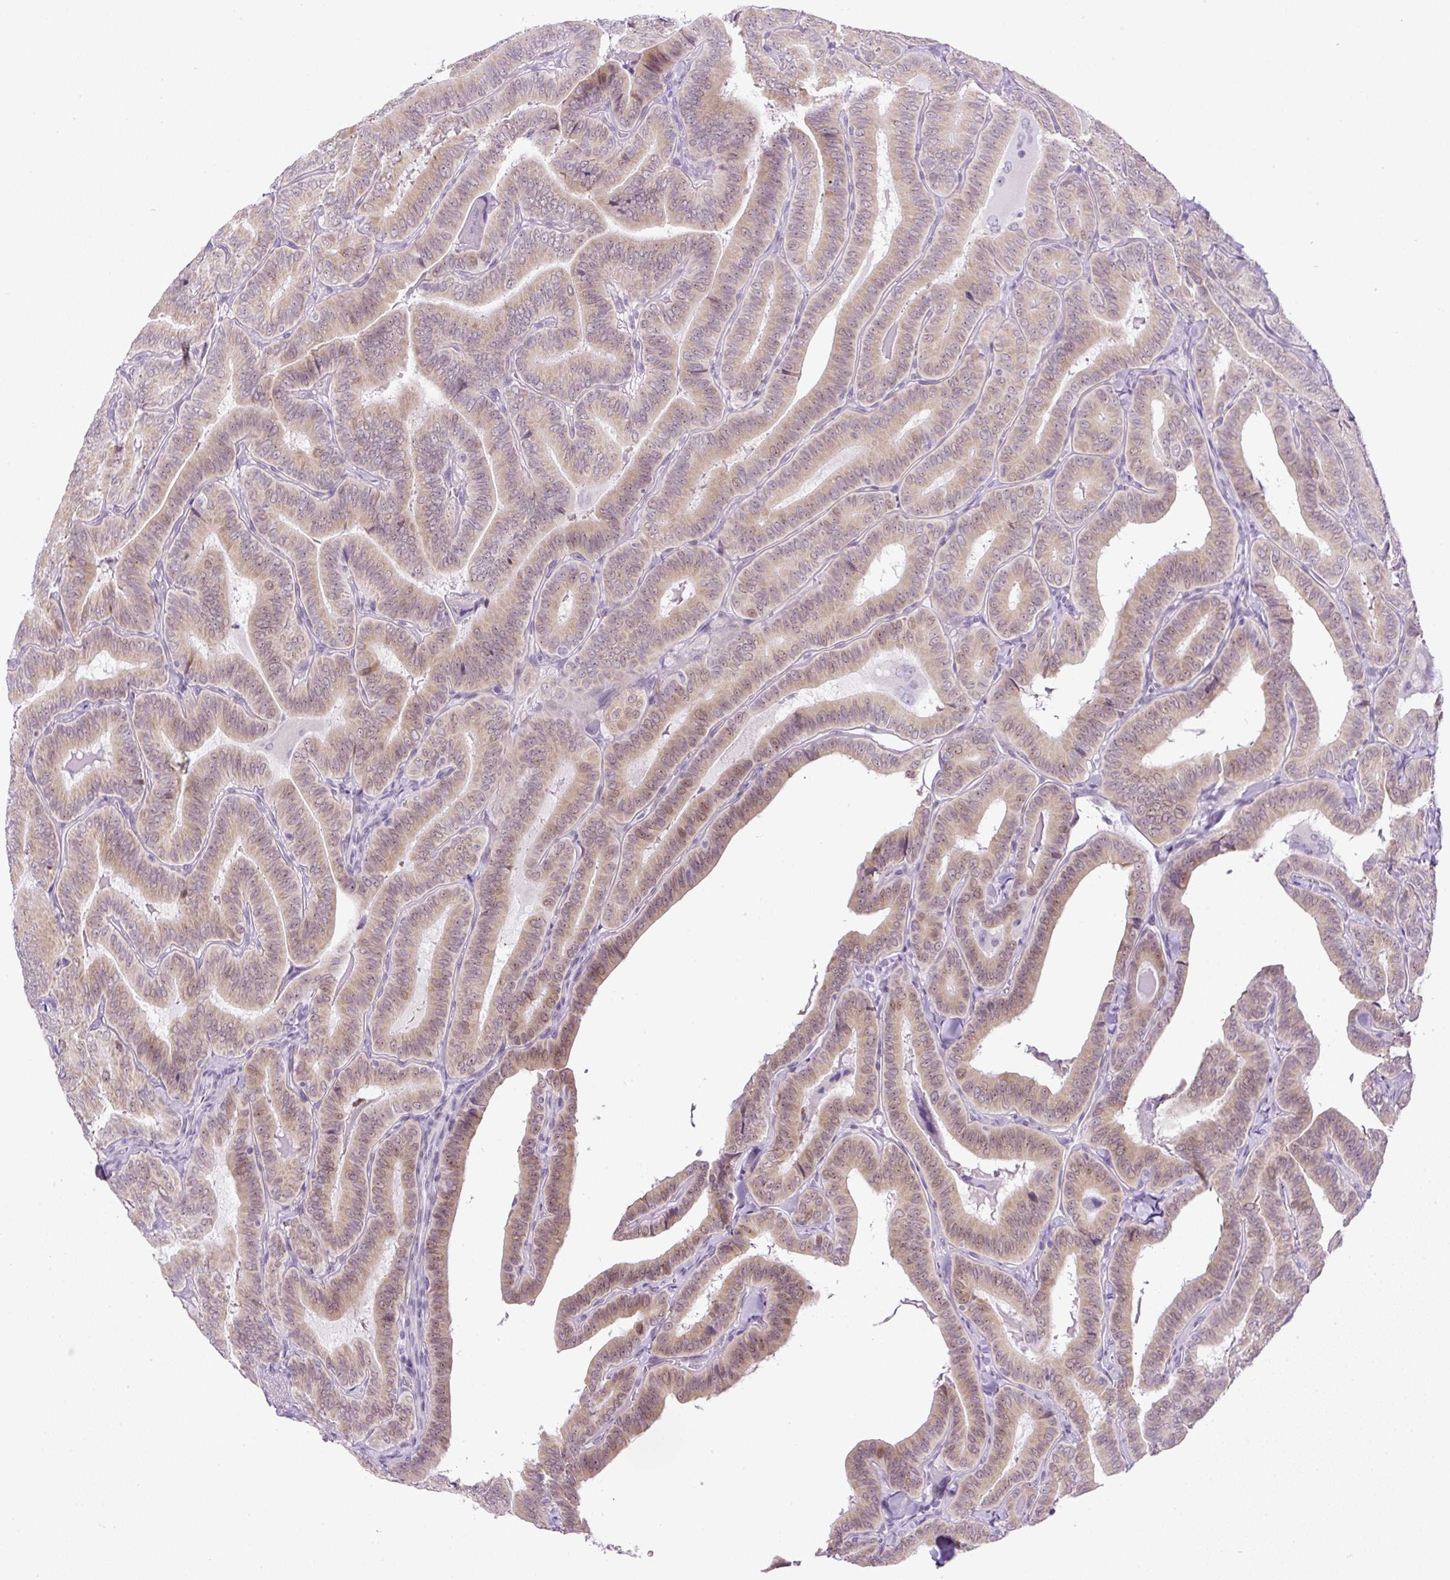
{"staining": {"intensity": "weak", "quantity": "25%-75%", "location": "cytoplasmic/membranous,nuclear"}, "tissue": "thyroid cancer", "cell_type": "Tumor cells", "image_type": "cancer", "snomed": [{"axis": "morphology", "description": "Papillary adenocarcinoma, NOS"}, {"axis": "topography", "description": "Thyroid gland"}], "caption": "High-magnification brightfield microscopy of thyroid papillary adenocarcinoma stained with DAB (brown) and counterstained with hematoxylin (blue). tumor cells exhibit weak cytoplasmic/membranous and nuclear positivity is seen in about25%-75% of cells.", "gene": "RHBDD2", "patient": {"sex": "male", "age": 61}}